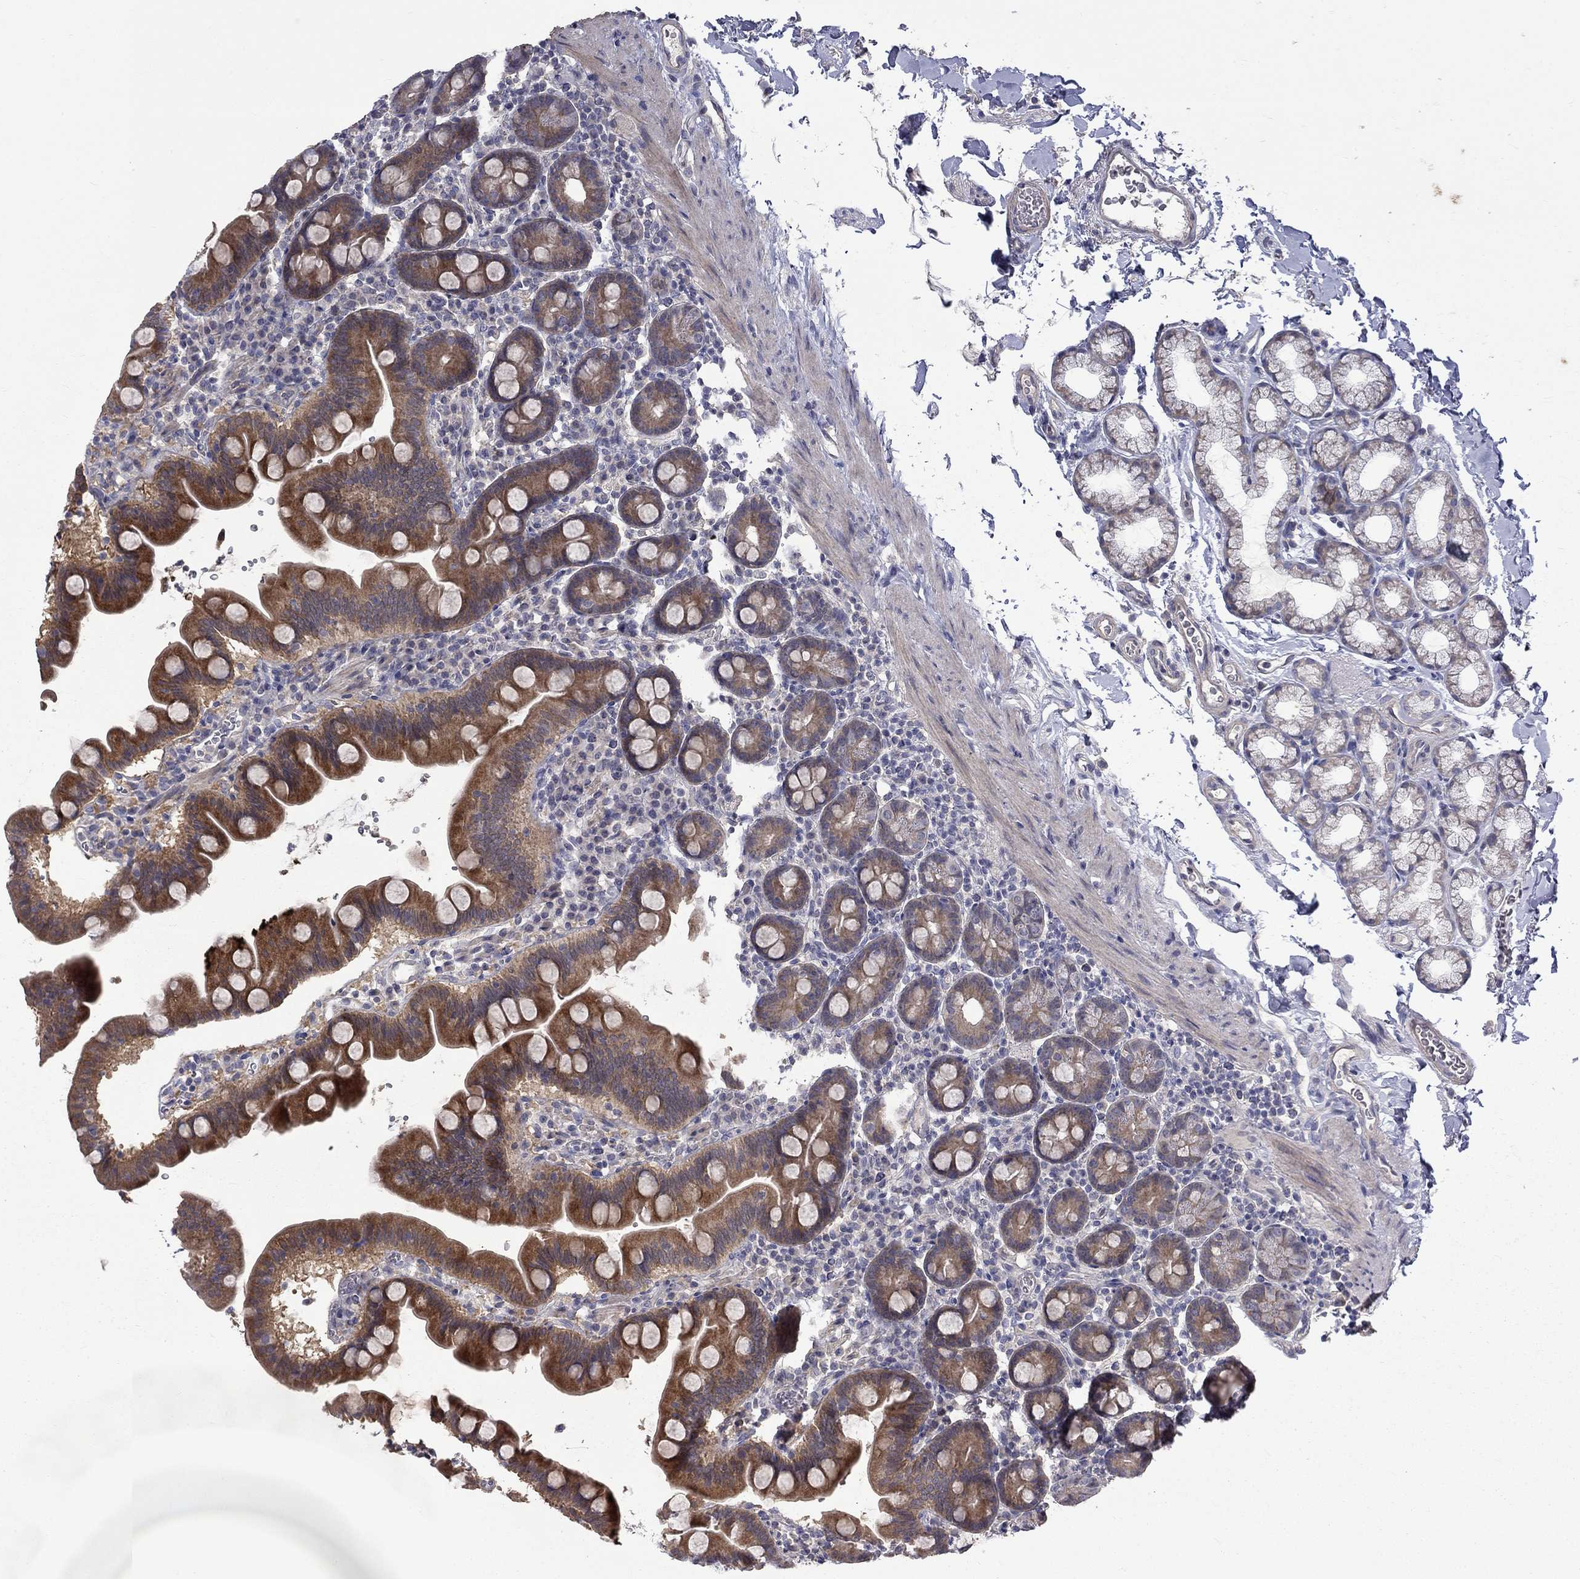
{"staining": {"intensity": "moderate", "quantity": ">75%", "location": "cytoplasmic/membranous"}, "tissue": "duodenum", "cell_type": "Glandular cells", "image_type": "normal", "snomed": [{"axis": "morphology", "description": "Normal tissue, NOS"}, {"axis": "topography", "description": "Duodenum"}], "caption": "A medium amount of moderate cytoplasmic/membranous staining is identified in approximately >75% of glandular cells in normal duodenum.", "gene": "SLC39A14", "patient": {"sex": "male", "age": 59}}